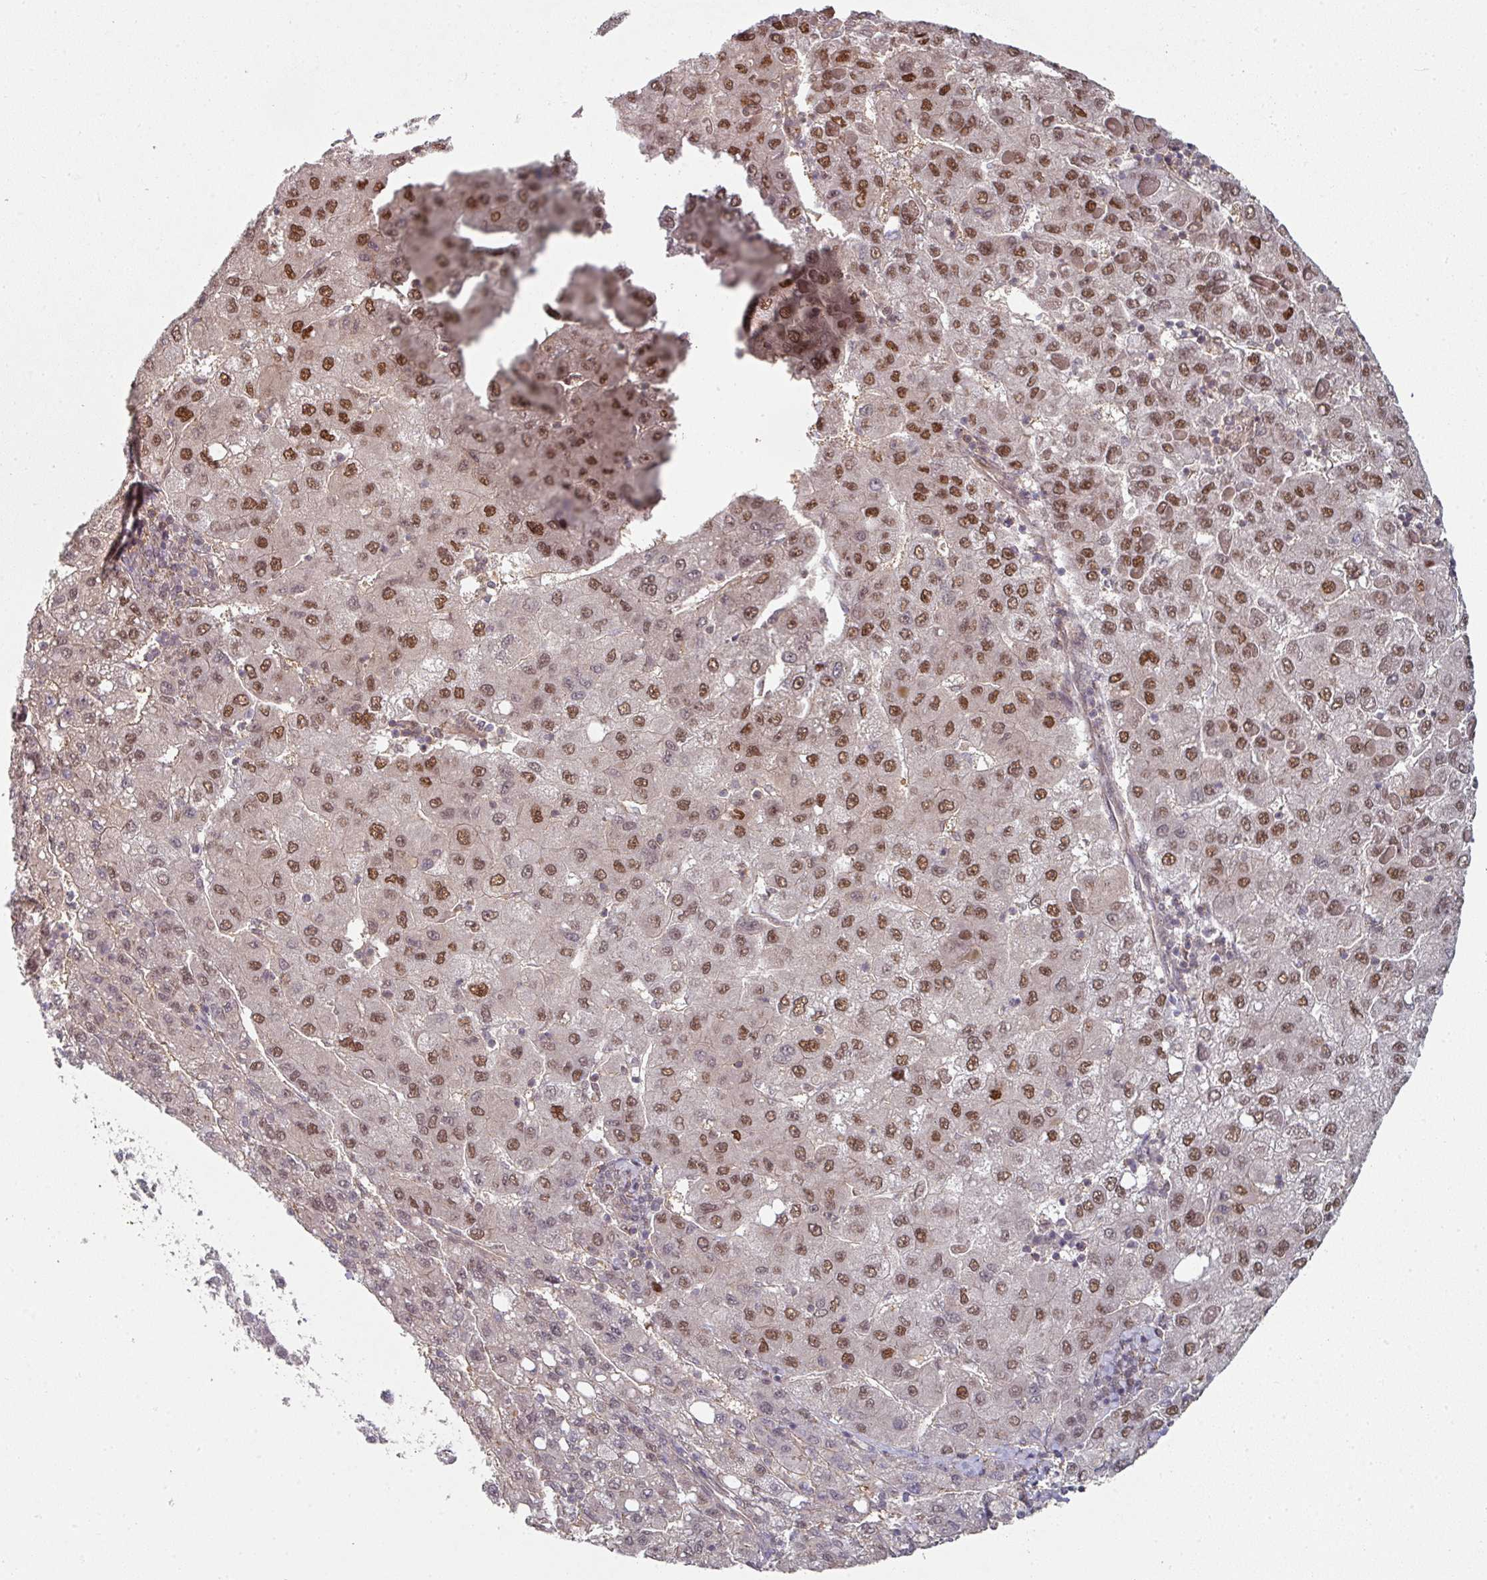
{"staining": {"intensity": "moderate", "quantity": ">75%", "location": "nuclear"}, "tissue": "liver cancer", "cell_type": "Tumor cells", "image_type": "cancer", "snomed": [{"axis": "morphology", "description": "Carcinoma, Hepatocellular, NOS"}, {"axis": "topography", "description": "Liver"}], "caption": "Immunohistochemistry (IHC) of human liver cancer exhibits medium levels of moderate nuclear expression in about >75% of tumor cells.", "gene": "PSME3IP1", "patient": {"sex": "female", "age": 82}}